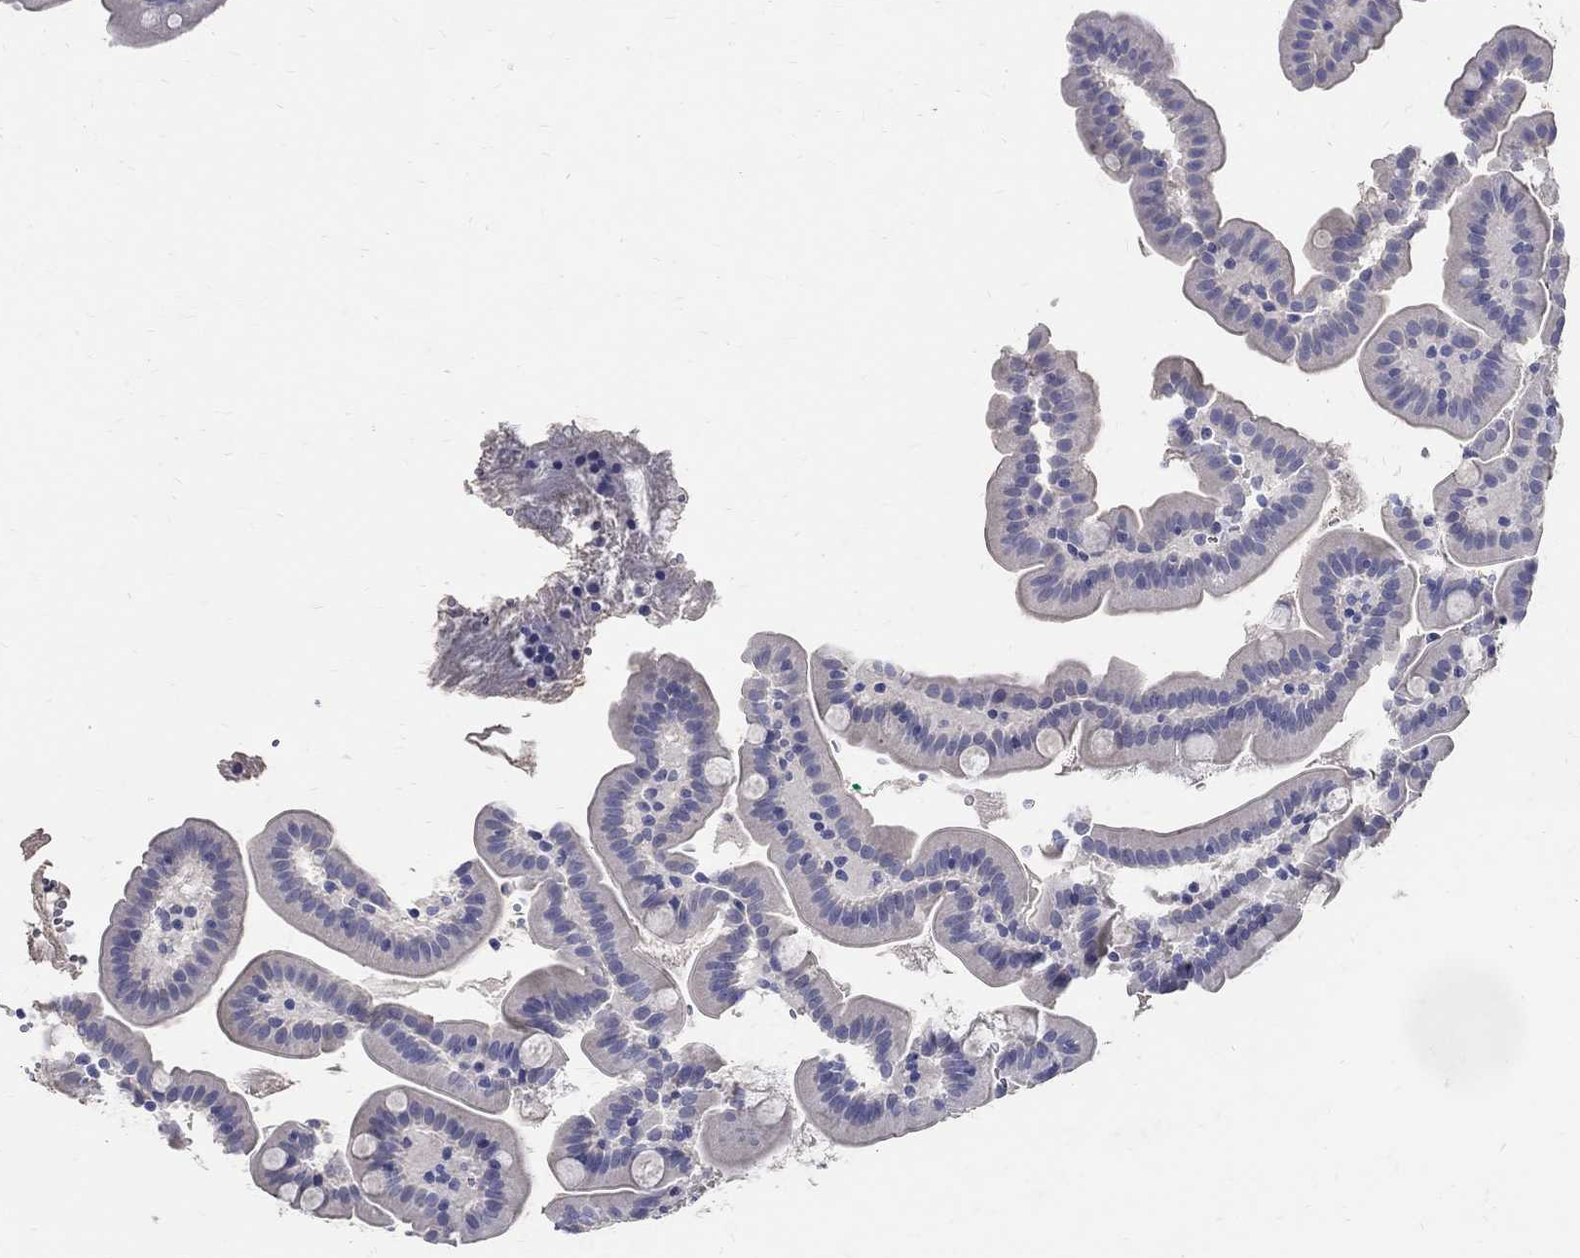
{"staining": {"intensity": "negative", "quantity": "none", "location": "none"}, "tissue": "small intestine", "cell_type": "Glandular cells", "image_type": "normal", "snomed": [{"axis": "morphology", "description": "Normal tissue, NOS"}, {"axis": "topography", "description": "Small intestine"}], "caption": "A photomicrograph of small intestine stained for a protein exhibits no brown staining in glandular cells.", "gene": "SOX2", "patient": {"sex": "female", "age": 44}}